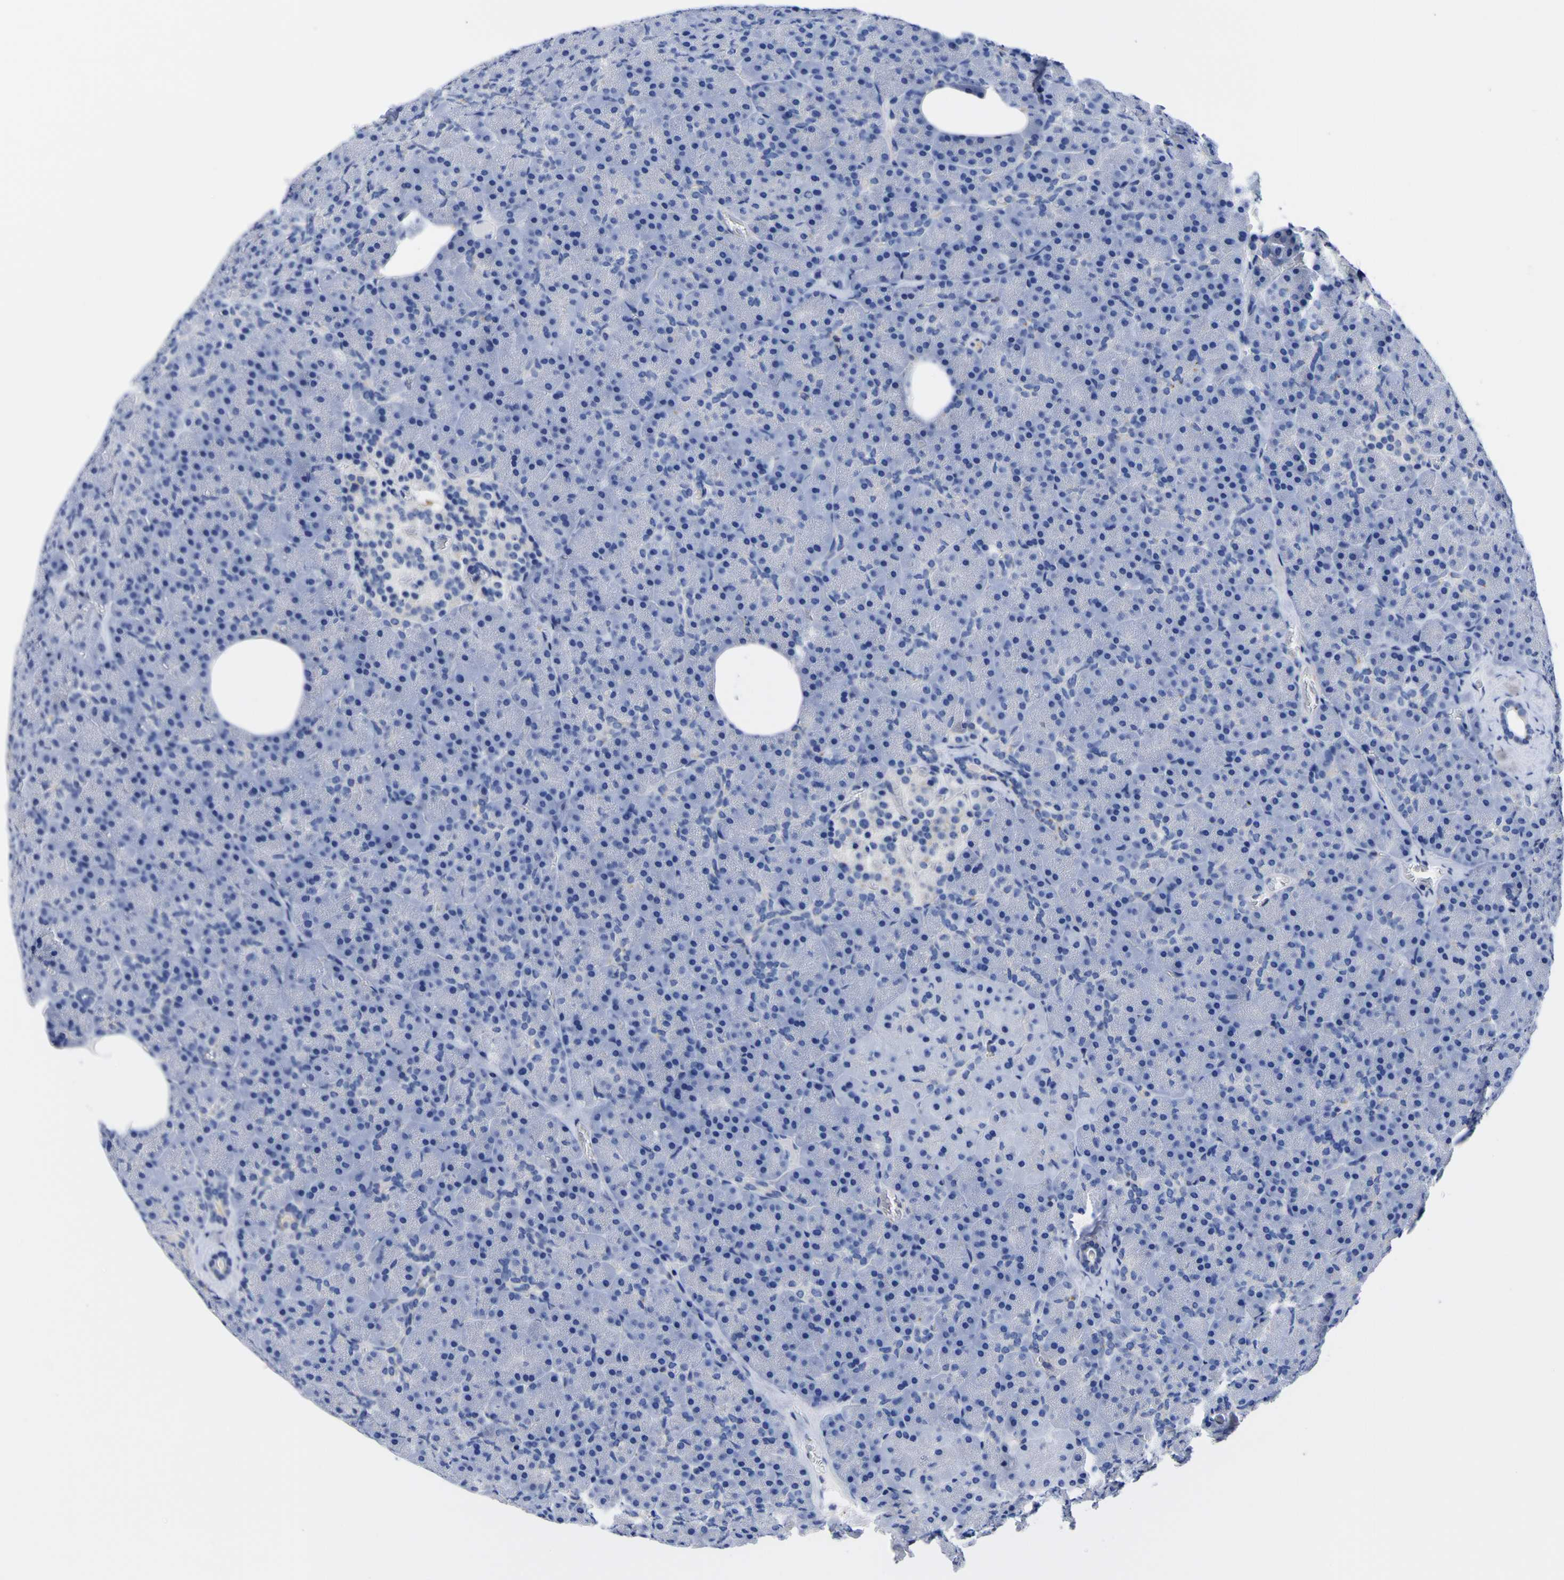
{"staining": {"intensity": "negative", "quantity": "none", "location": "none"}, "tissue": "pancreas", "cell_type": "Exocrine glandular cells", "image_type": "normal", "snomed": [{"axis": "morphology", "description": "Normal tissue, NOS"}, {"axis": "topography", "description": "Pancreas"}], "caption": "DAB immunohistochemical staining of unremarkable human pancreas reveals no significant staining in exocrine glandular cells. (DAB immunohistochemistry, high magnification).", "gene": "HLA", "patient": {"sex": "female", "age": 35}}